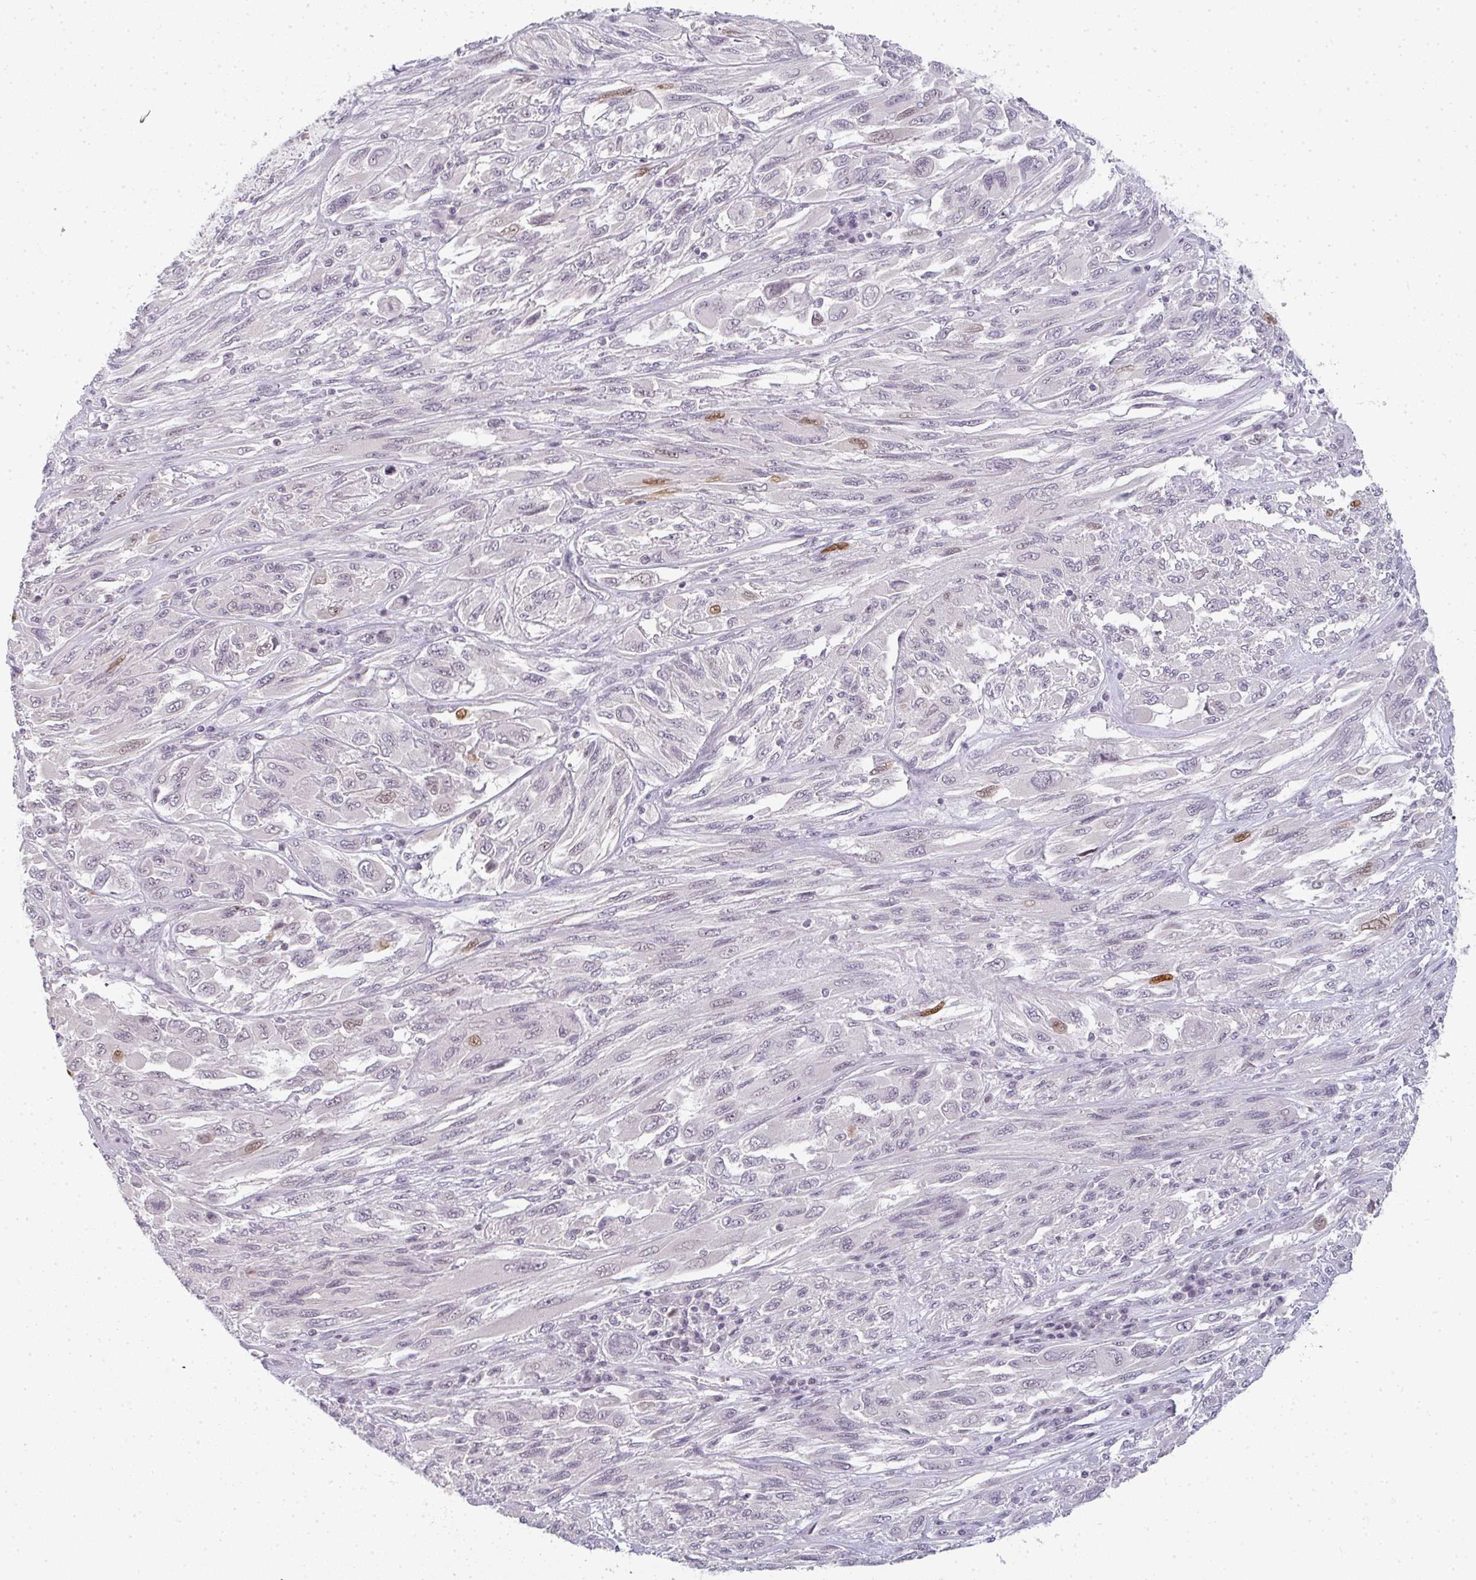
{"staining": {"intensity": "moderate", "quantity": "<25%", "location": "nuclear"}, "tissue": "melanoma", "cell_type": "Tumor cells", "image_type": "cancer", "snomed": [{"axis": "morphology", "description": "Malignant melanoma, NOS"}, {"axis": "topography", "description": "Skin"}], "caption": "Malignant melanoma stained for a protein shows moderate nuclear positivity in tumor cells. The protein of interest is stained brown, and the nuclei are stained in blue (DAB (3,3'-diaminobenzidine) IHC with brightfield microscopy, high magnification).", "gene": "RBBP6", "patient": {"sex": "female", "age": 91}}